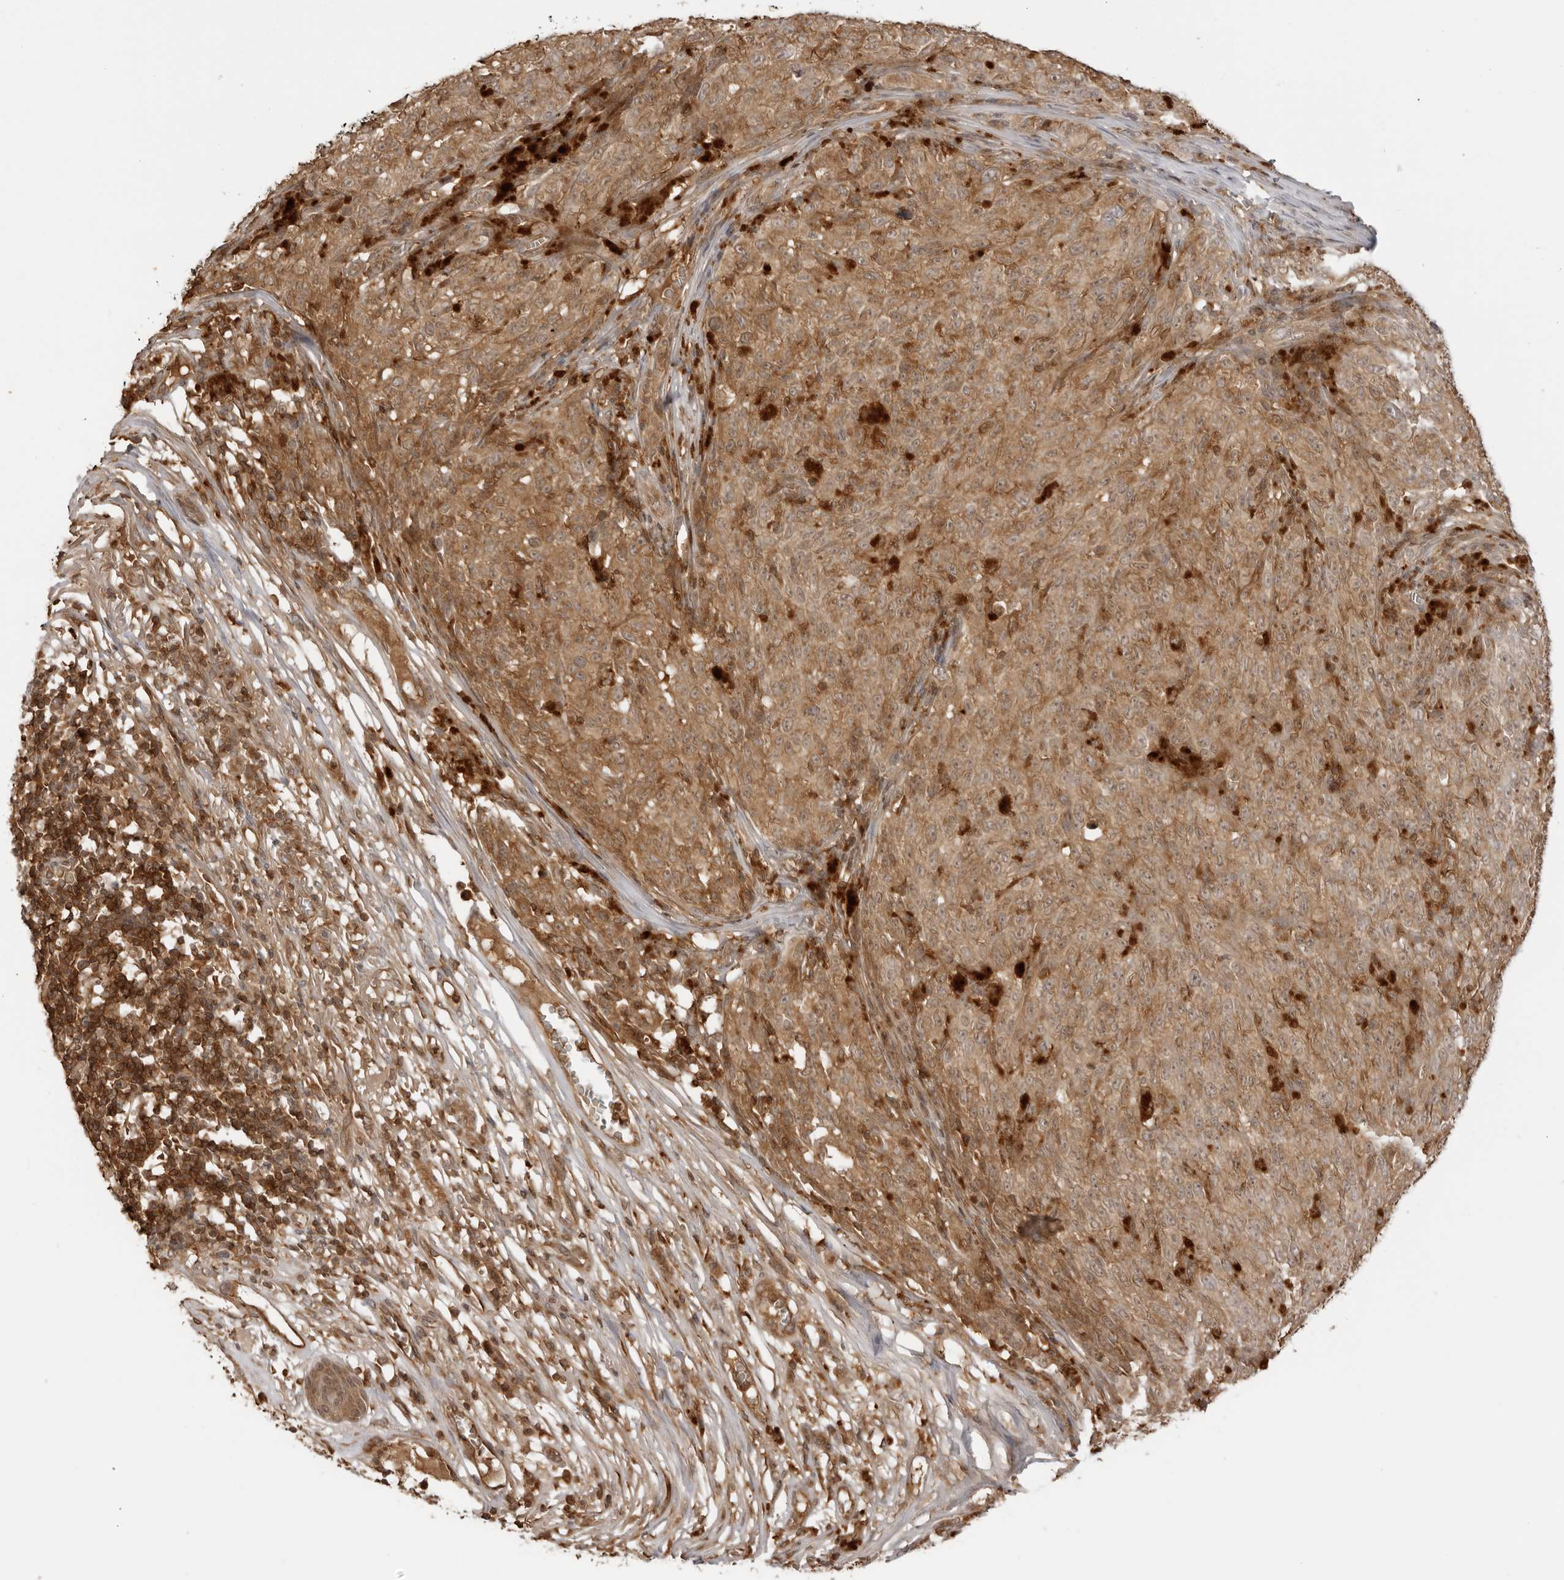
{"staining": {"intensity": "moderate", "quantity": ">75%", "location": "cytoplasmic/membranous"}, "tissue": "melanoma", "cell_type": "Tumor cells", "image_type": "cancer", "snomed": [{"axis": "morphology", "description": "Malignant melanoma, NOS"}, {"axis": "topography", "description": "Skin"}], "caption": "This image displays malignant melanoma stained with immunohistochemistry (IHC) to label a protein in brown. The cytoplasmic/membranous of tumor cells show moderate positivity for the protein. Nuclei are counter-stained blue.", "gene": "IKBKE", "patient": {"sex": "female", "age": 82}}